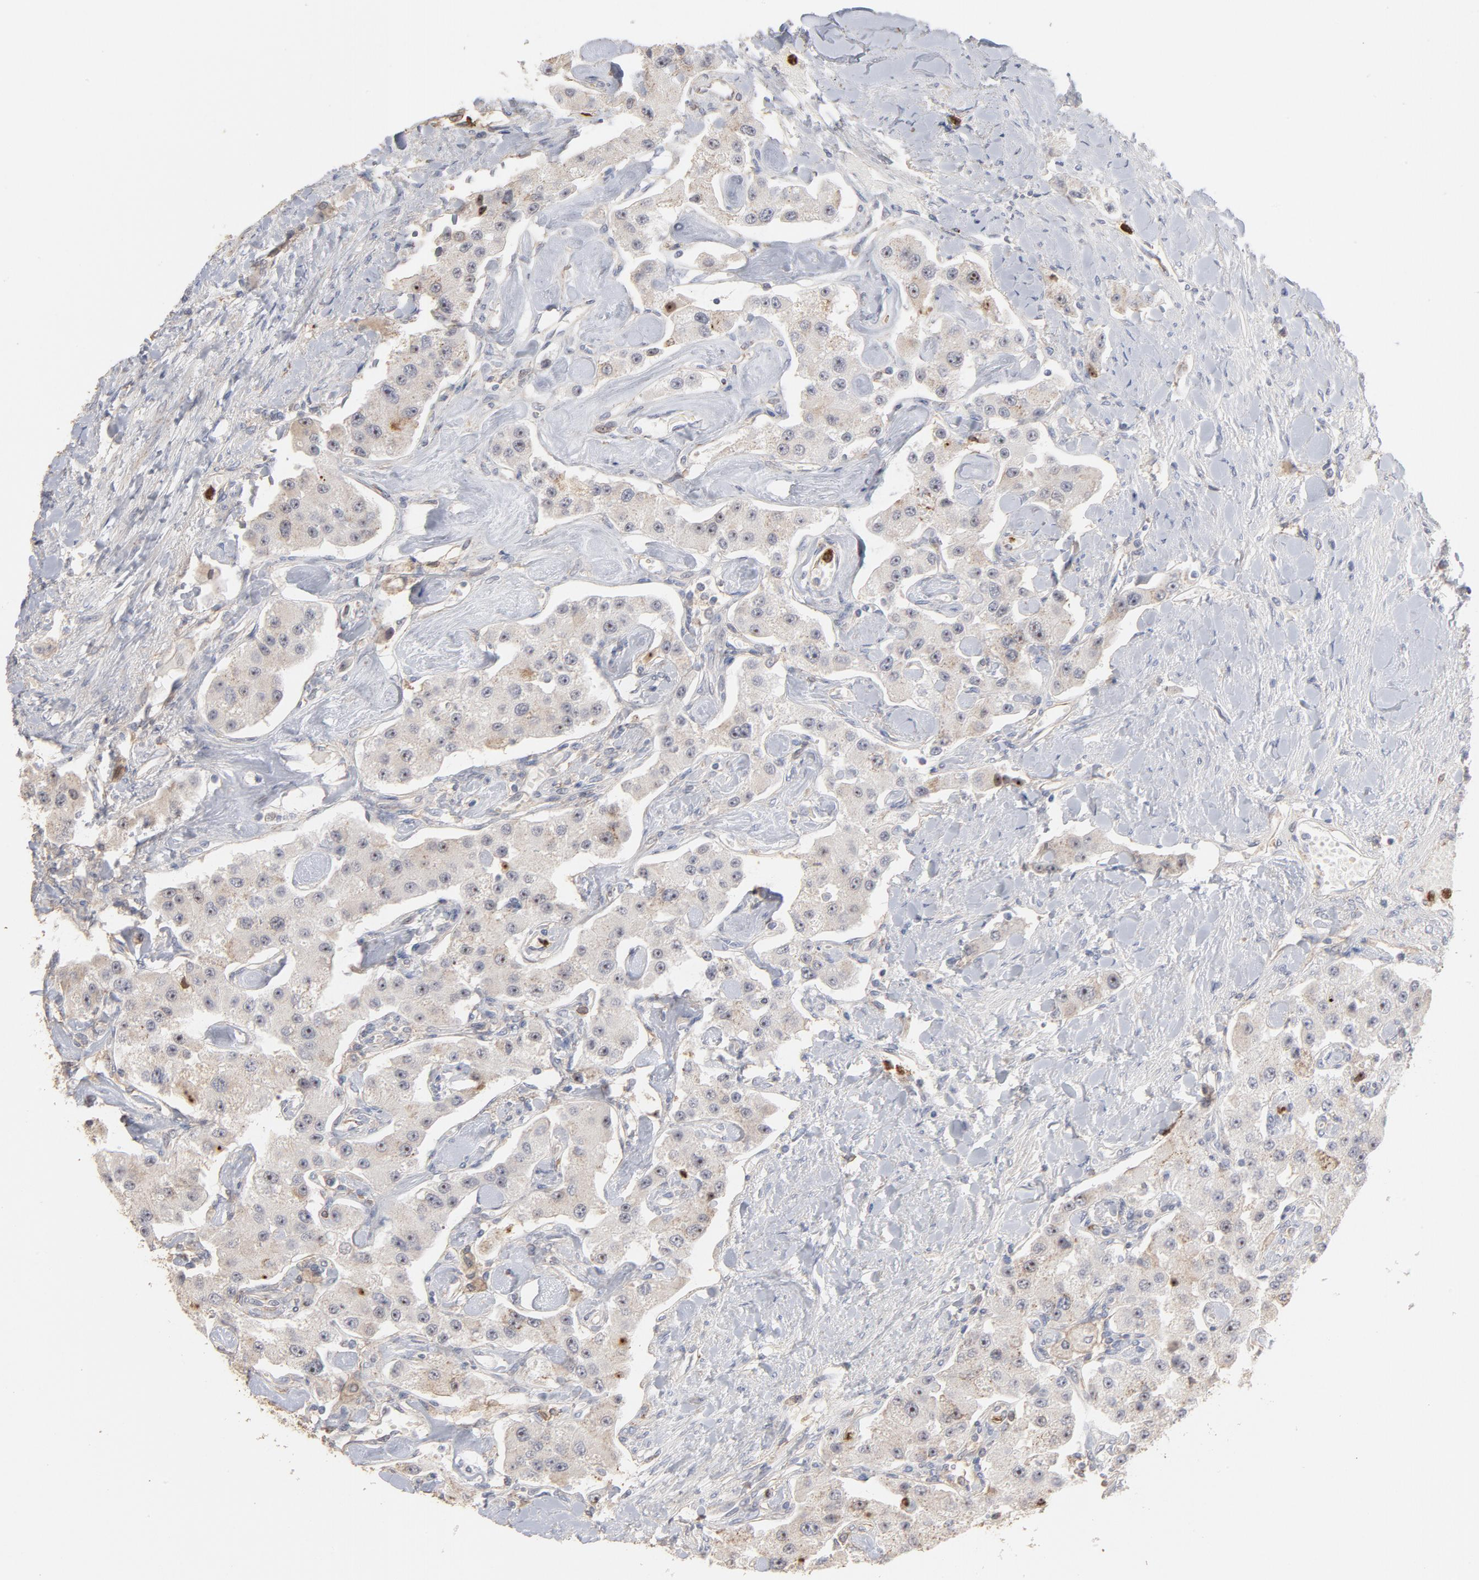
{"staining": {"intensity": "moderate", "quantity": "25%-75%", "location": "cytoplasmic/membranous,nuclear"}, "tissue": "carcinoid", "cell_type": "Tumor cells", "image_type": "cancer", "snomed": [{"axis": "morphology", "description": "Carcinoid, malignant, NOS"}, {"axis": "topography", "description": "Pancreas"}], "caption": "The micrograph shows immunohistochemical staining of carcinoid. There is moderate cytoplasmic/membranous and nuclear expression is present in about 25%-75% of tumor cells. (IHC, brightfield microscopy, high magnification).", "gene": "PNMA1", "patient": {"sex": "male", "age": 41}}